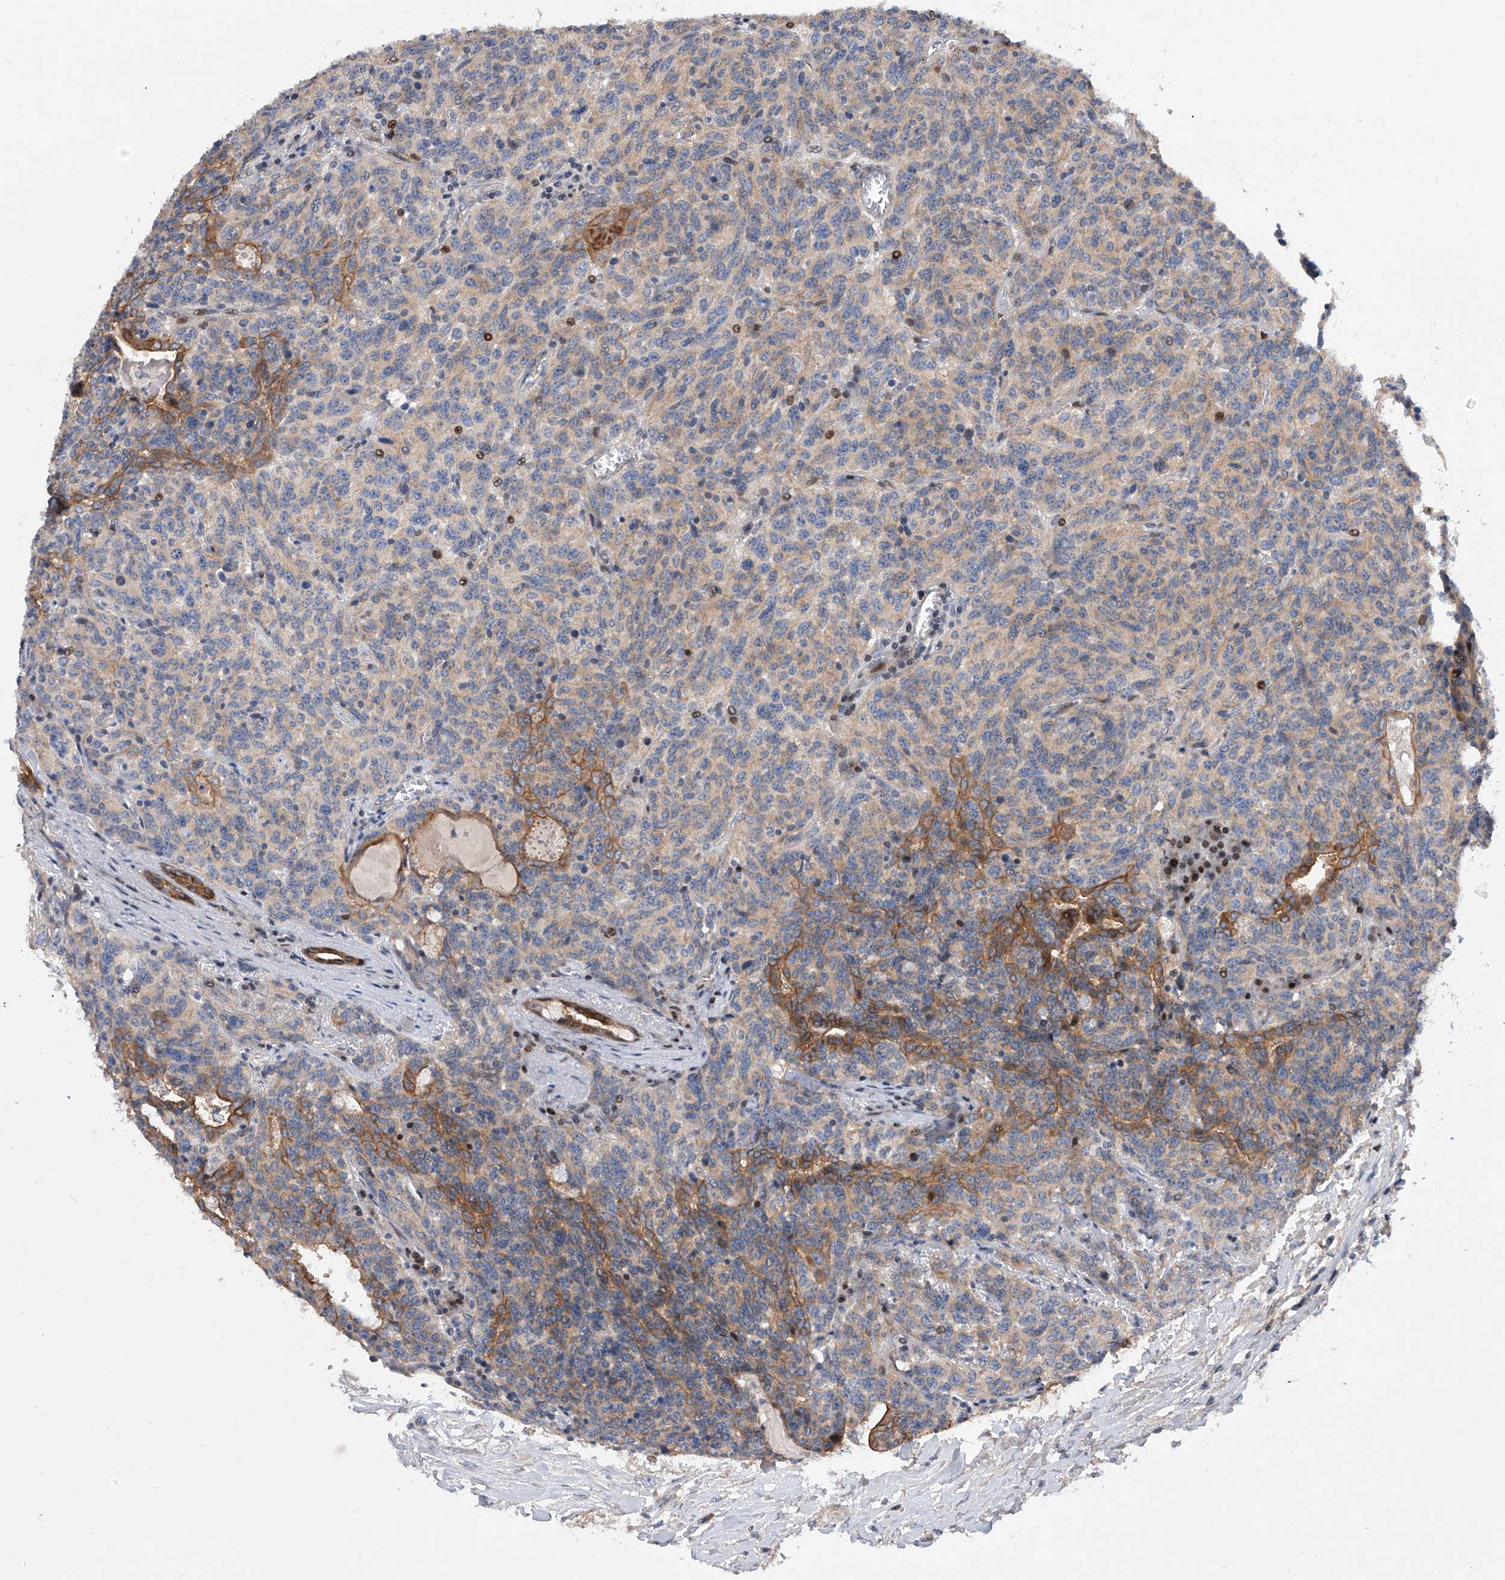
{"staining": {"intensity": "weak", "quantity": "25%-75%", "location": "cytoplasmic/membranous"}, "tissue": "carcinoid", "cell_type": "Tumor cells", "image_type": "cancer", "snomed": [{"axis": "morphology", "description": "Carcinoid, malignant, NOS"}, {"axis": "topography", "description": "Lung"}], "caption": "Immunohistochemistry (IHC) (DAB) staining of human carcinoid reveals weak cytoplasmic/membranous protein staining in approximately 25%-75% of tumor cells.", "gene": "CDH12", "patient": {"sex": "female", "age": 46}}